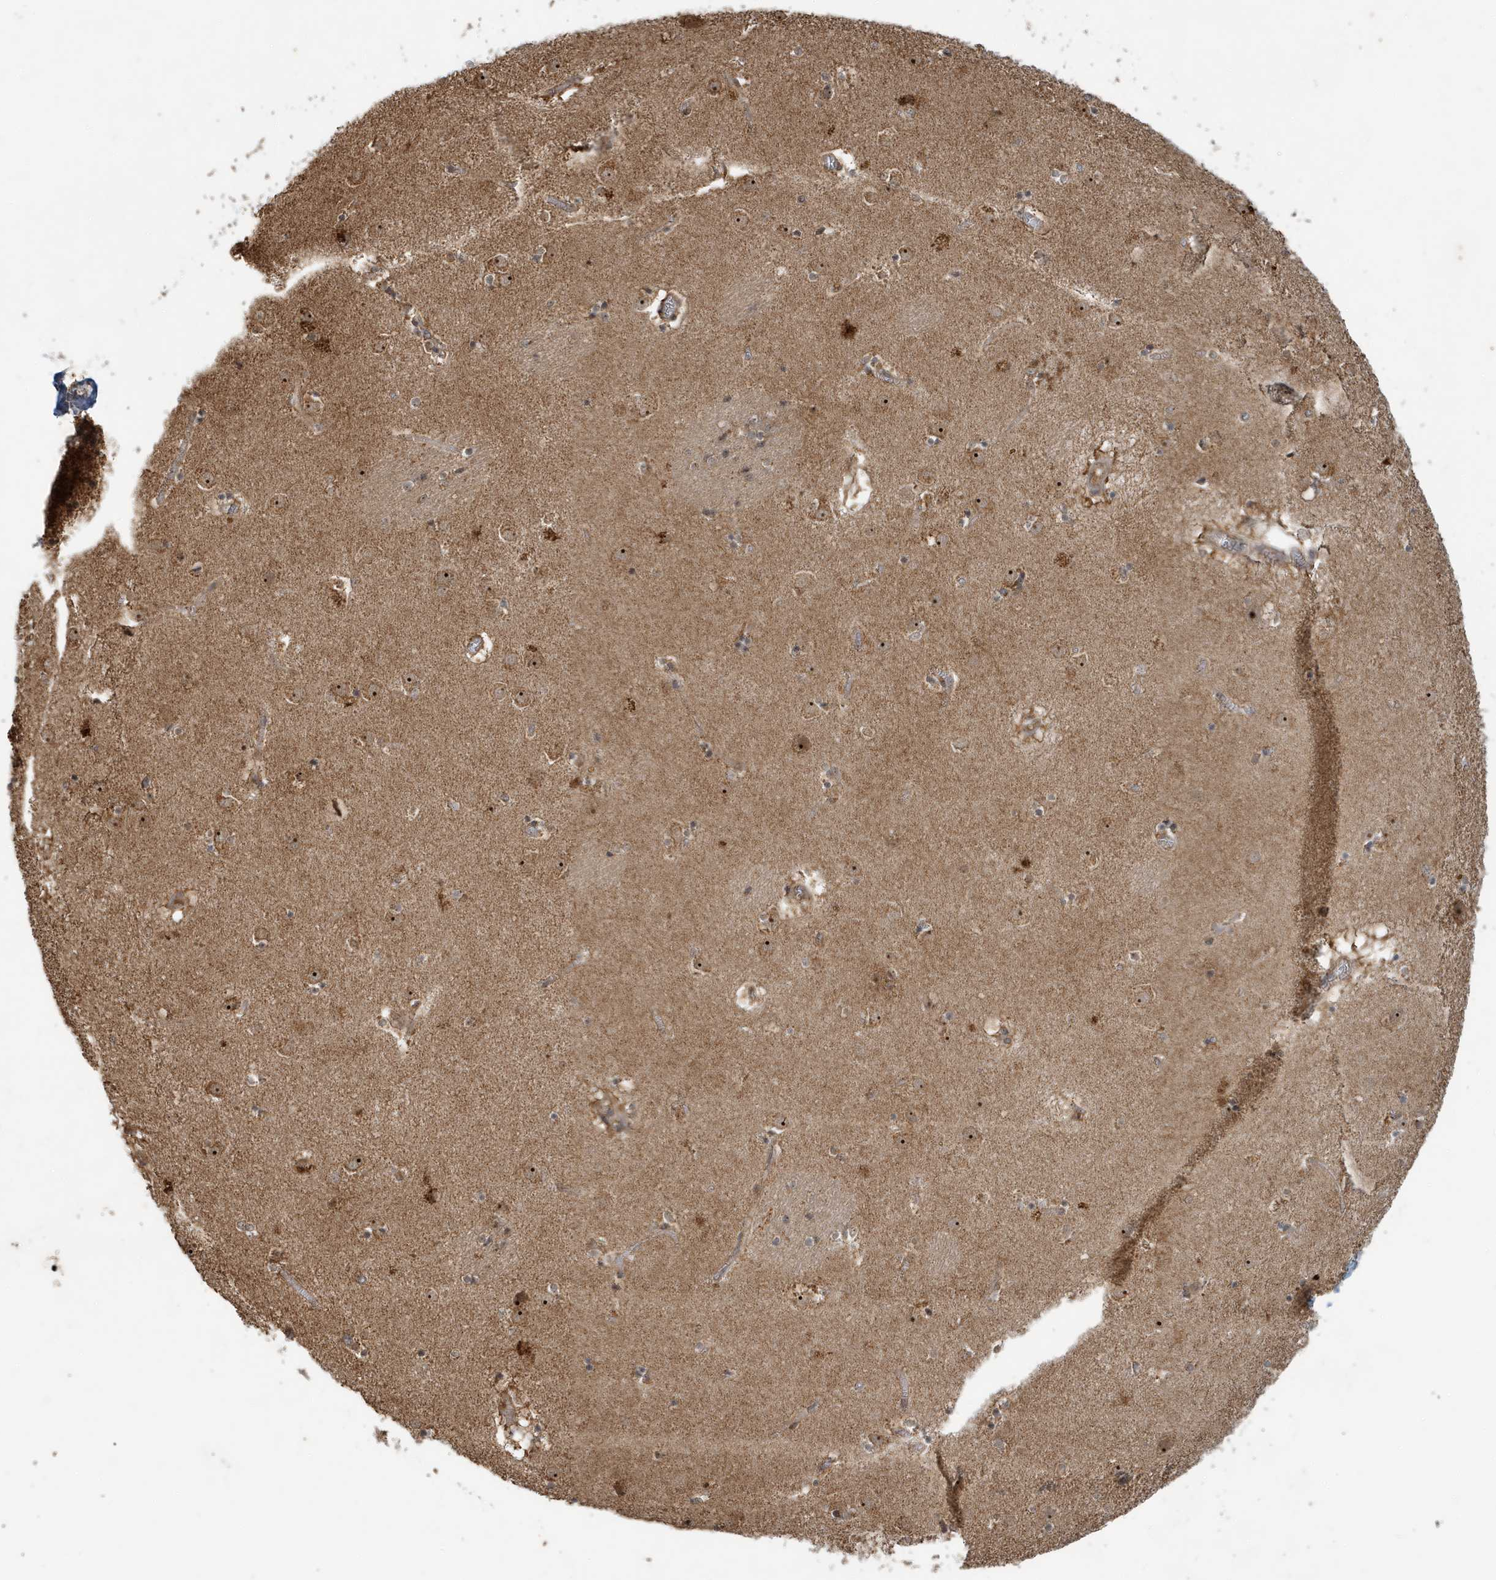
{"staining": {"intensity": "weak", "quantity": "25%-75%", "location": "cytoplasmic/membranous"}, "tissue": "caudate", "cell_type": "Glial cells", "image_type": "normal", "snomed": [{"axis": "morphology", "description": "Normal tissue, NOS"}, {"axis": "topography", "description": "Lateral ventricle wall"}], "caption": "Caudate was stained to show a protein in brown. There is low levels of weak cytoplasmic/membranous positivity in approximately 25%-75% of glial cells. The staining was performed using DAB to visualize the protein expression in brown, while the nuclei were stained in blue with hematoxylin (Magnification: 20x).", "gene": "ABCB9", "patient": {"sex": "male", "age": 70}}